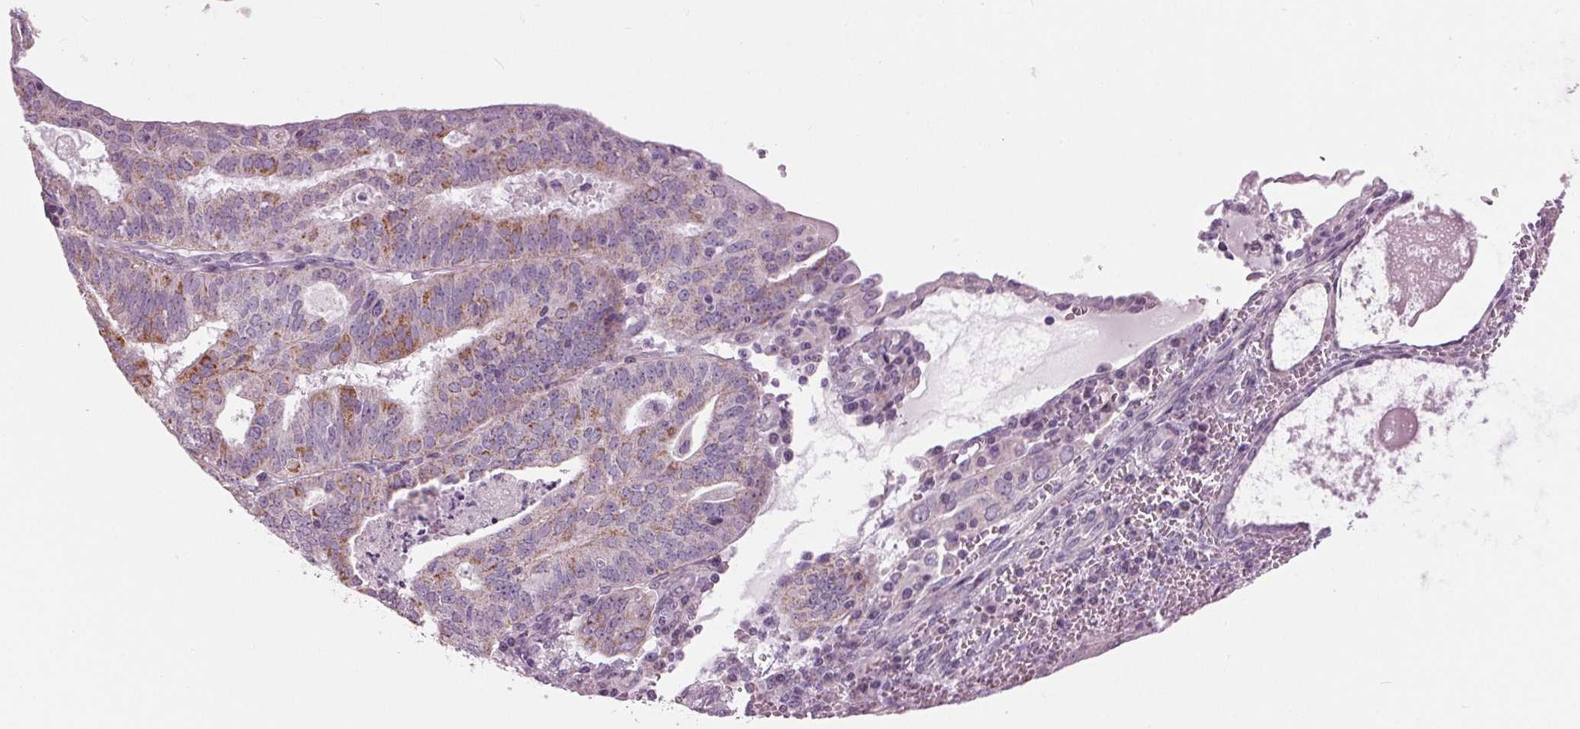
{"staining": {"intensity": "moderate", "quantity": "<25%", "location": "cytoplasmic/membranous"}, "tissue": "cervical cancer", "cell_type": "Tumor cells", "image_type": "cancer", "snomed": [{"axis": "morphology", "description": "Adenocarcinoma, NOS"}, {"axis": "topography", "description": "Cervix"}], "caption": "Cervical cancer (adenocarcinoma) stained with a brown dye reveals moderate cytoplasmic/membranous positive staining in approximately <25% of tumor cells.", "gene": "SAMD4A", "patient": {"sex": "female", "age": 56}}